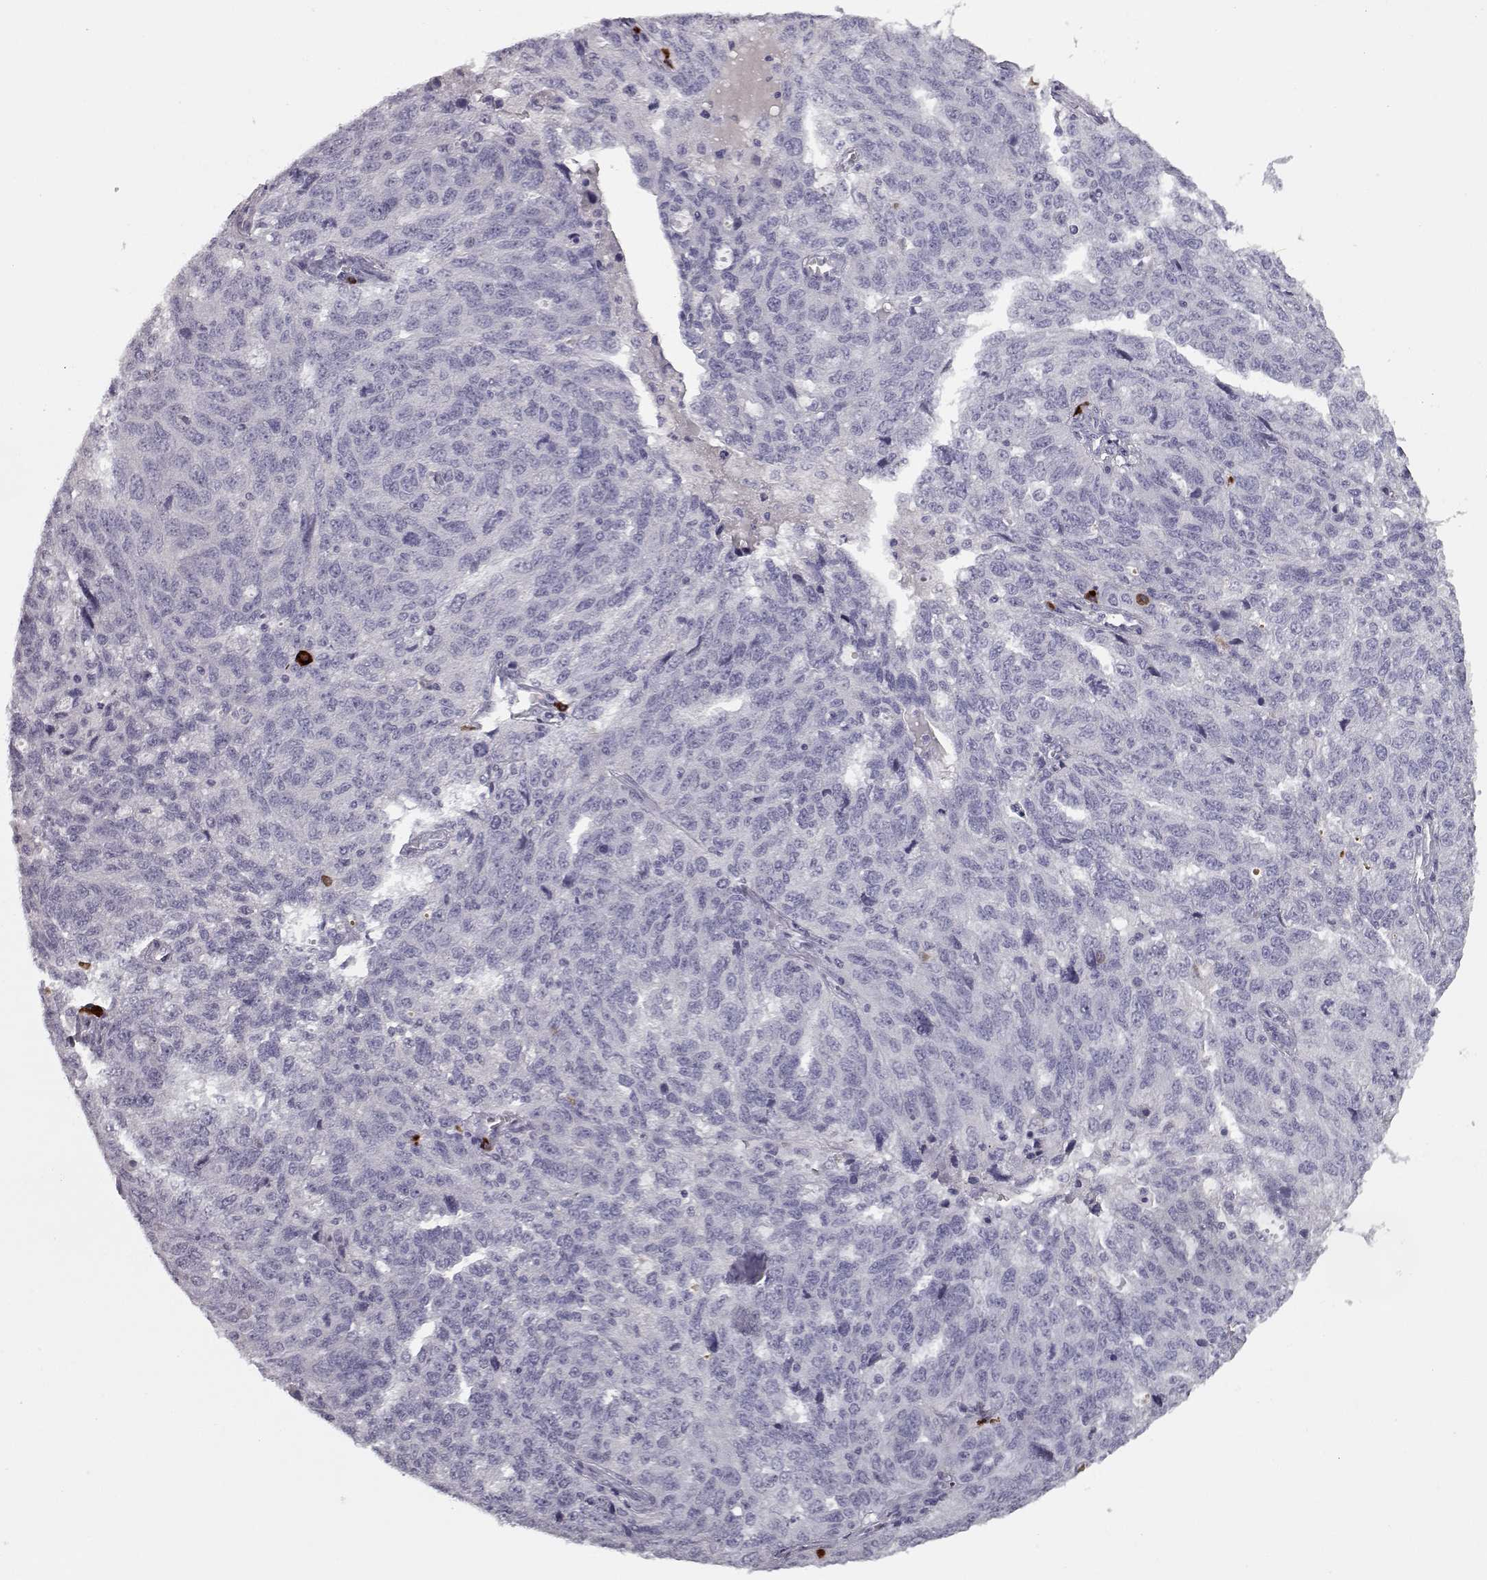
{"staining": {"intensity": "negative", "quantity": "none", "location": "none"}, "tissue": "ovarian cancer", "cell_type": "Tumor cells", "image_type": "cancer", "snomed": [{"axis": "morphology", "description": "Cystadenocarcinoma, serous, NOS"}, {"axis": "topography", "description": "Ovary"}], "caption": "Ovarian cancer was stained to show a protein in brown. There is no significant expression in tumor cells.", "gene": "CCL19", "patient": {"sex": "female", "age": 71}}